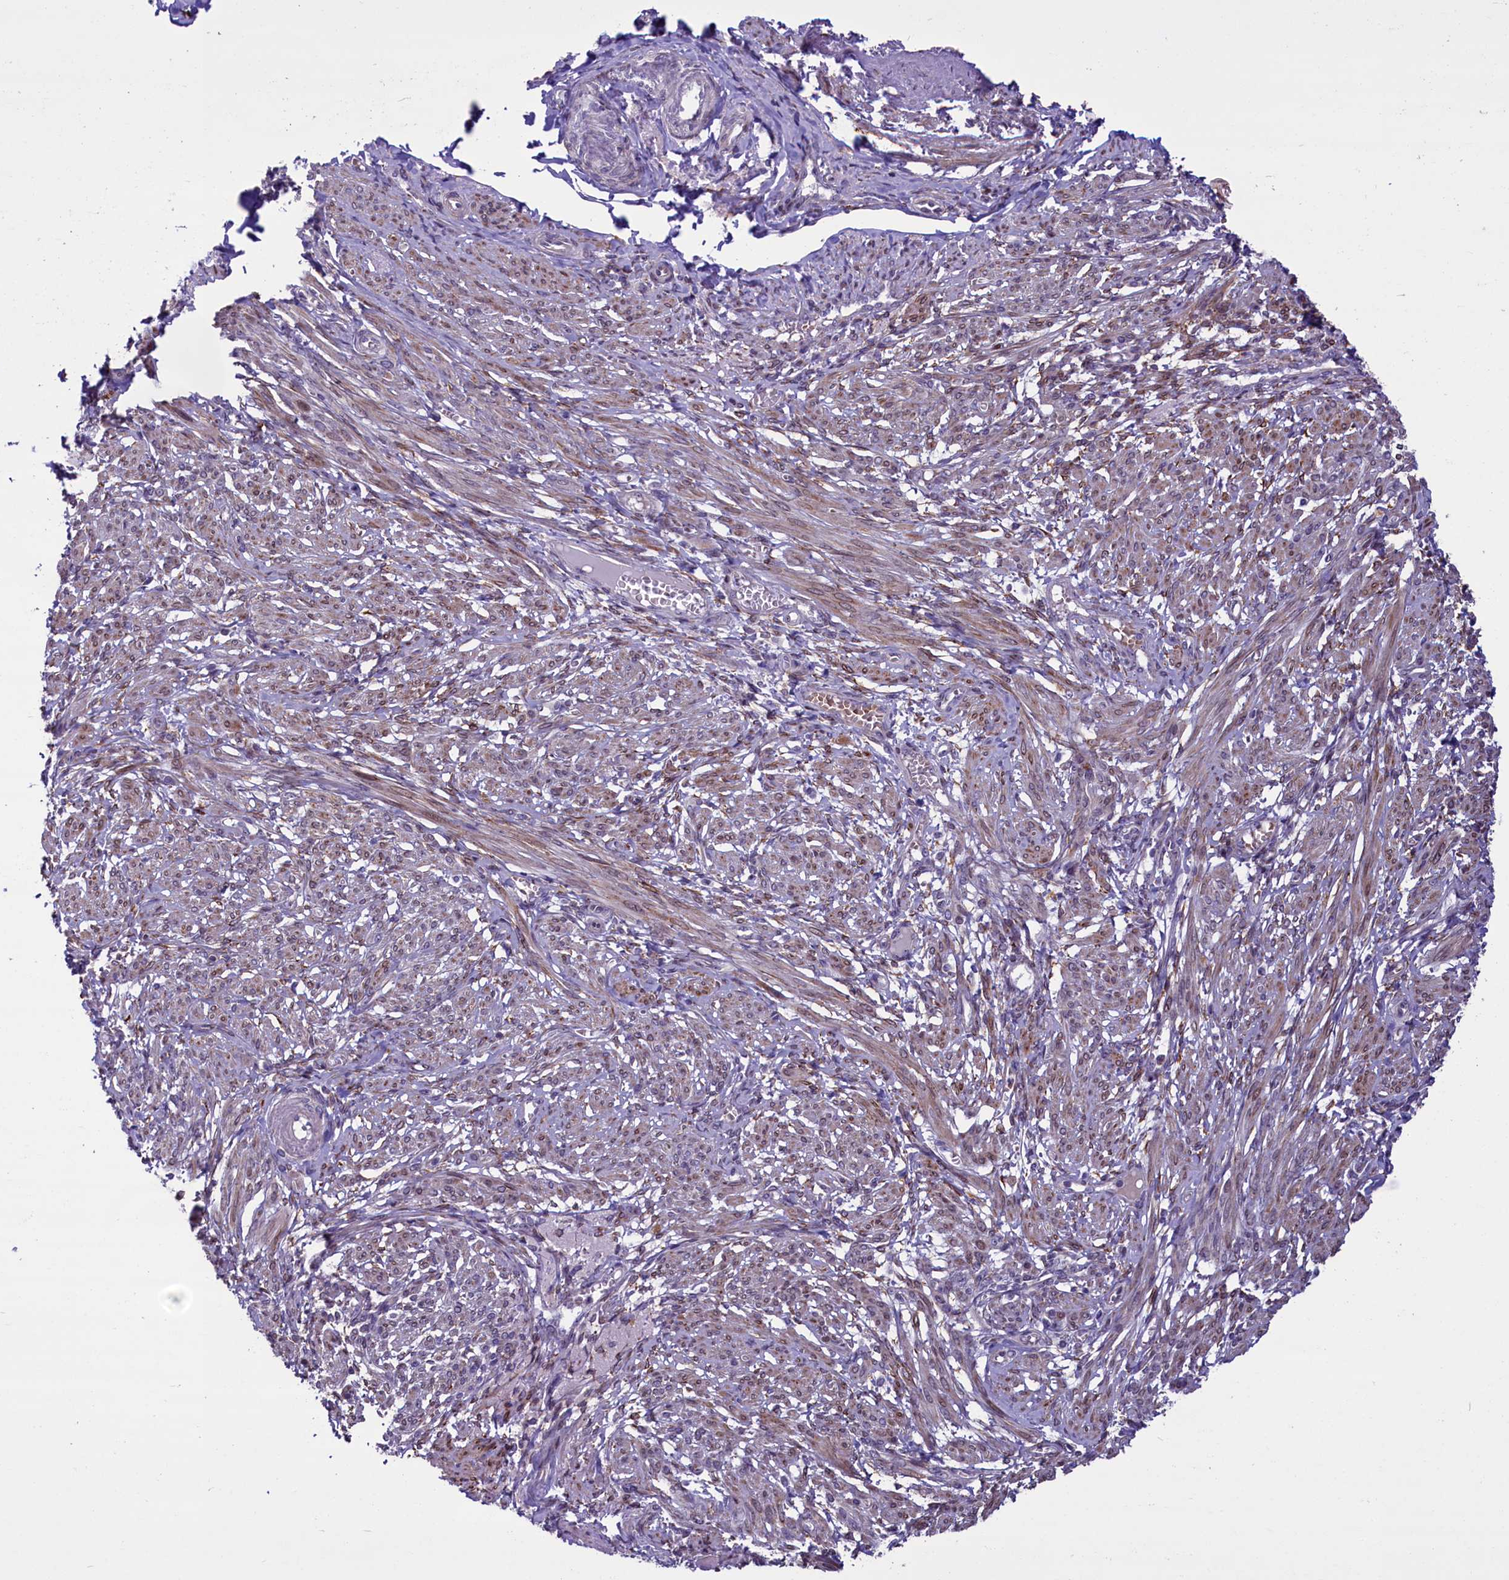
{"staining": {"intensity": "moderate", "quantity": ">75%", "location": "cytoplasmic/membranous"}, "tissue": "smooth muscle", "cell_type": "Smooth muscle cells", "image_type": "normal", "snomed": [{"axis": "morphology", "description": "Normal tissue, NOS"}, {"axis": "topography", "description": "Smooth muscle"}], "caption": "Immunohistochemical staining of unremarkable smooth muscle exhibits medium levels of moderate cytoplasmic/membranous expression in about >75% of smooth muscle cells. The staining is performed using DAB (3,3'-diaminobenzidine) brown chromogen to label protein expression. The nuclei are counter-stained blue using hematoxylin.", "gene": "MIEF2", "patient": {"sex": "female", "age": 39}}